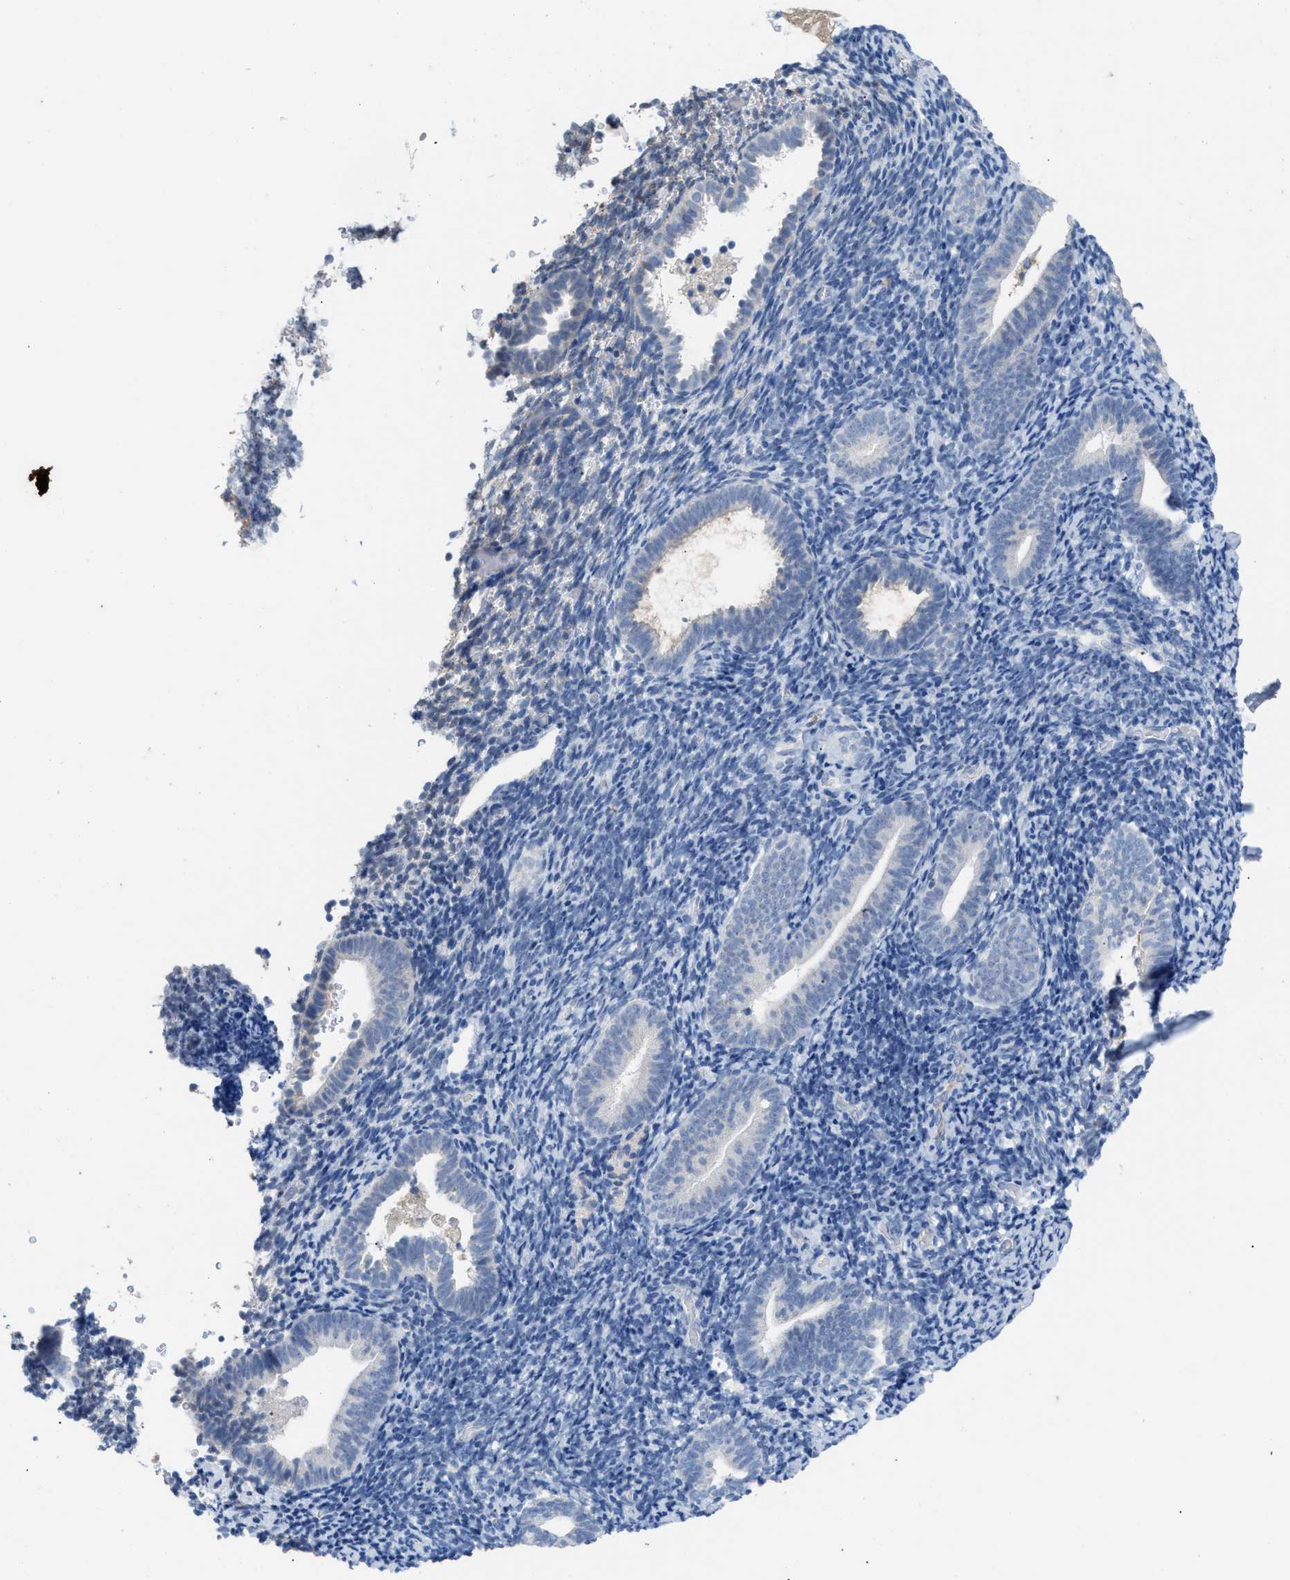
{"staining": {"intensity": "negative", "quantity": "none", "location": "none"}, "tissue": "endometrium", "cell_type": "Cells in endometrial stroma", "image_type": "normal", "snomed": [{"axis": "morphology", "description": "Normal tissue, NOS"}, {"axis": "topography", "description": "Endometrium"}], "caption": "Image shows no significant protein expression in cells in endometrial stroma of unremarkable endometrium. (DAB IHC visualized using brightfield microscopy, high magnification).", "gene": "HPX", "patient": {"sex": "female", "age": 51}}